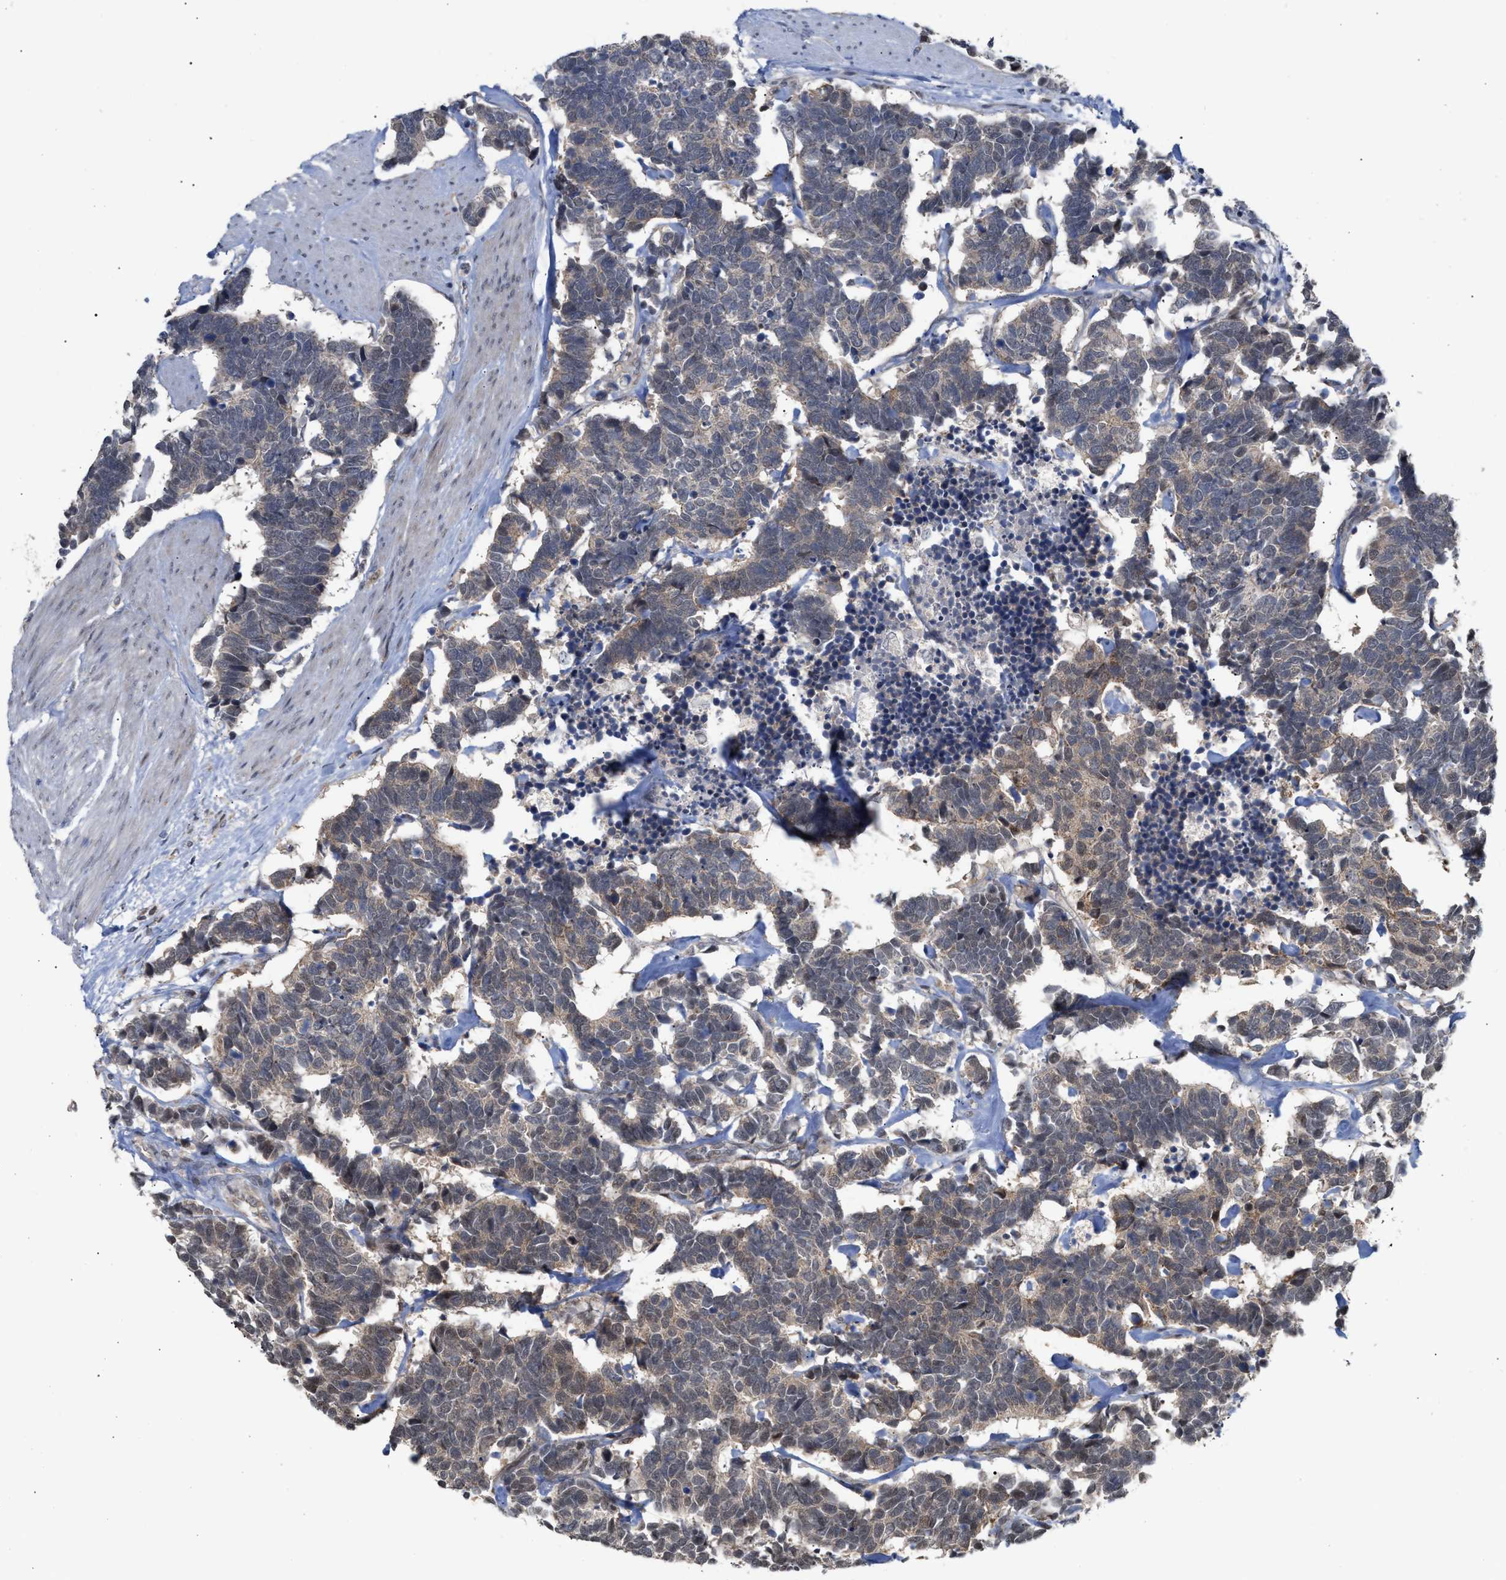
{"staining": {"intensity": "weak", "quantity": "<25%", "location": "cytoplasmic/membranous"}, "tissue": "carcinoid", "cell_type": "Tumor cells", "image_type": "cancer", "snomed": [{"axis": "morphology", "description": "Carcinoma, NOS"}, {"axis": "morphology", "description": "Carcinoid, malignant, NOS"}, {"axis": "topography", "description": "Urinary bladder"}], "caption": "Tumor cells show no significant expression in carcinoid.", "gene": "MKNK2", "patient": {"sex": "male", "age": 57}}